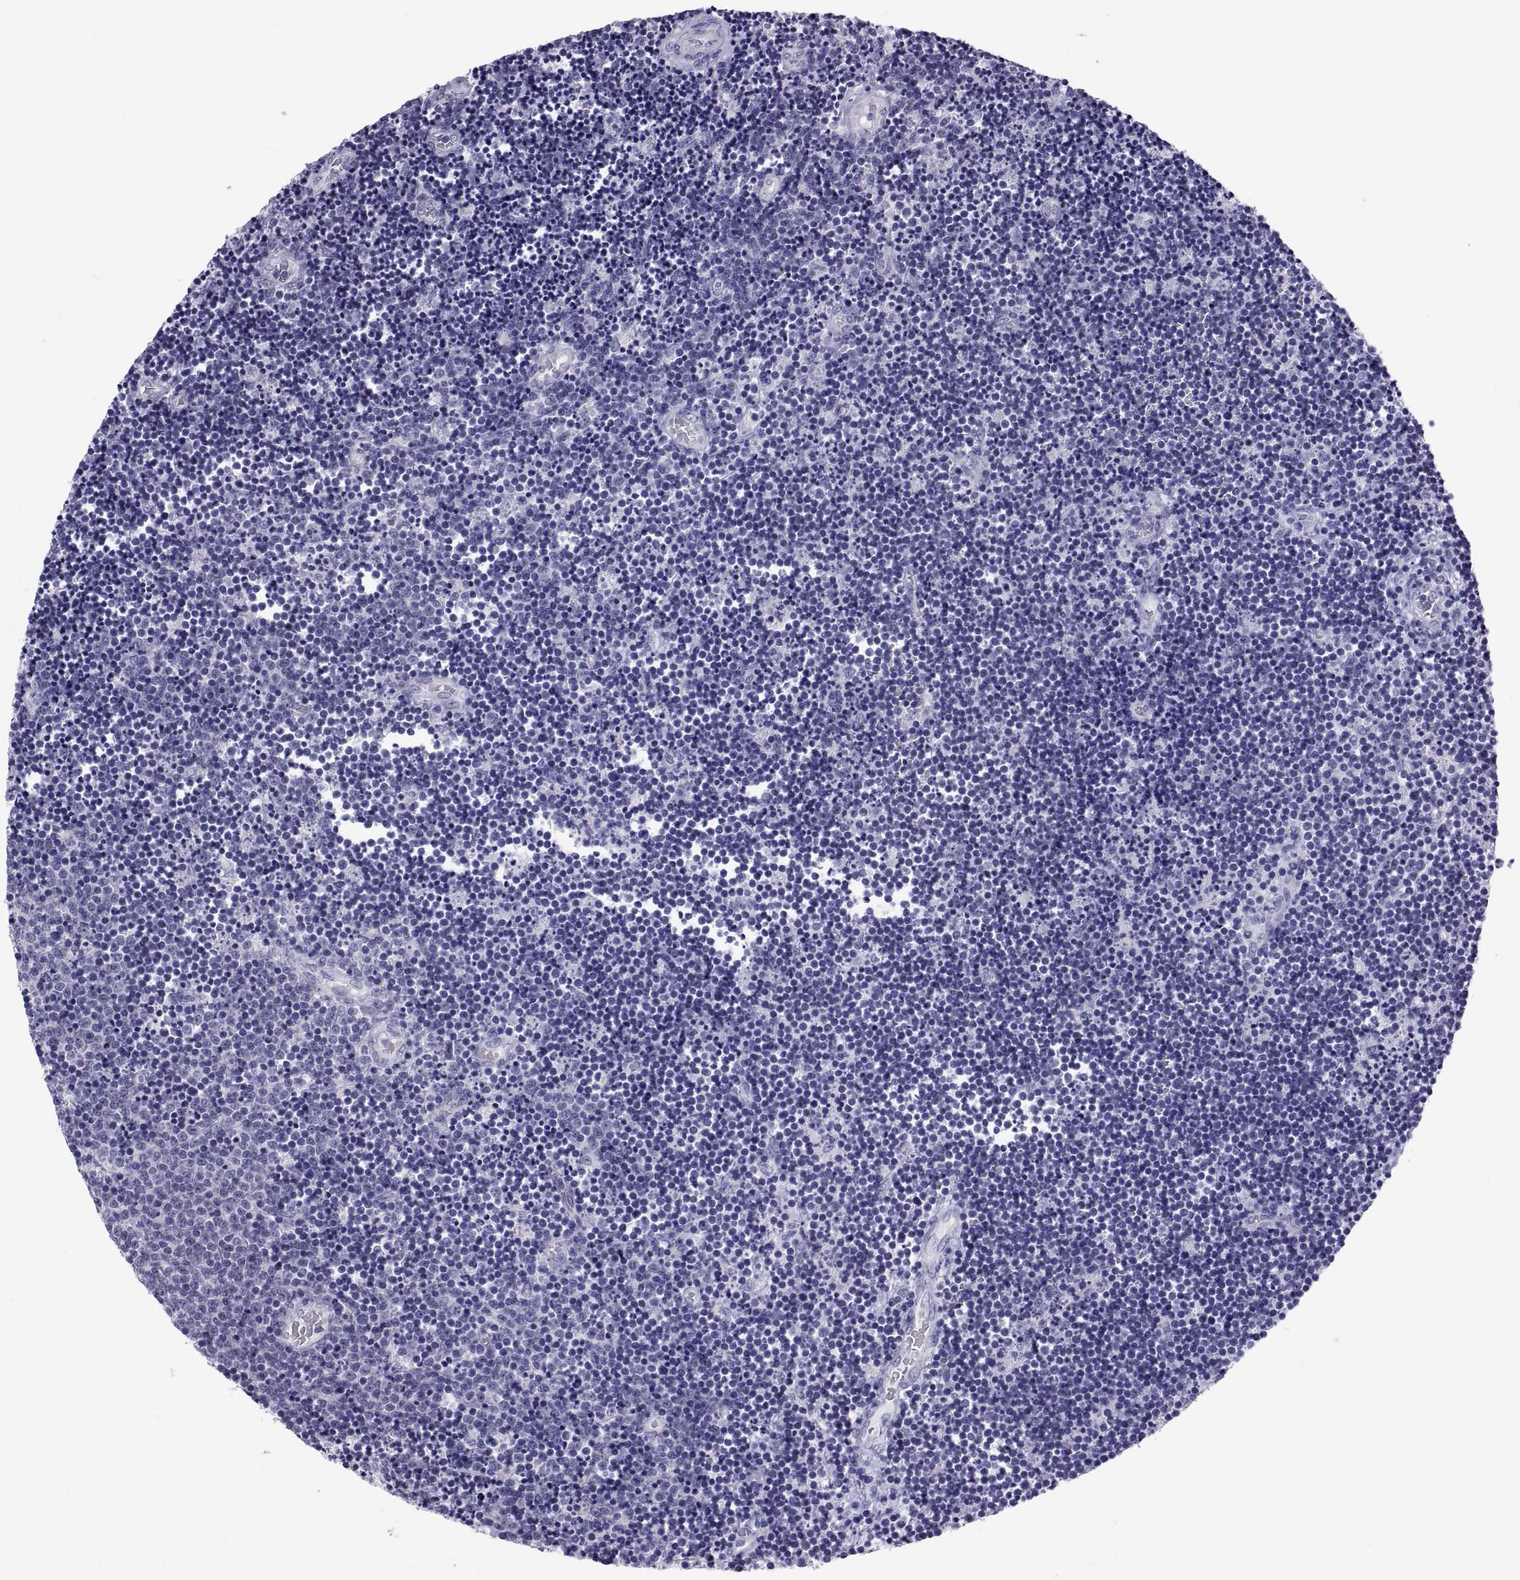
{"staining": {"intensity": "negative", "quantity": "none", "location": "none"}, "tissue": "lymphoma", "cell_type": "Tumor cells", "image_type": "cancer", "snomed": [{"axis": "morphology", "description": "Malignant lymphoma, non-Hodgkin's type, Low grade"}, {"axis": "topography", "description": "Brain"}], "caption": "DAB (3,3'-diaminobenzidine) immunohistochemical staining of human lymphoma displays no significant staining in tumor cells.", "gene": "RNASE12", "patient": {"sex": "female", "age": 66}}